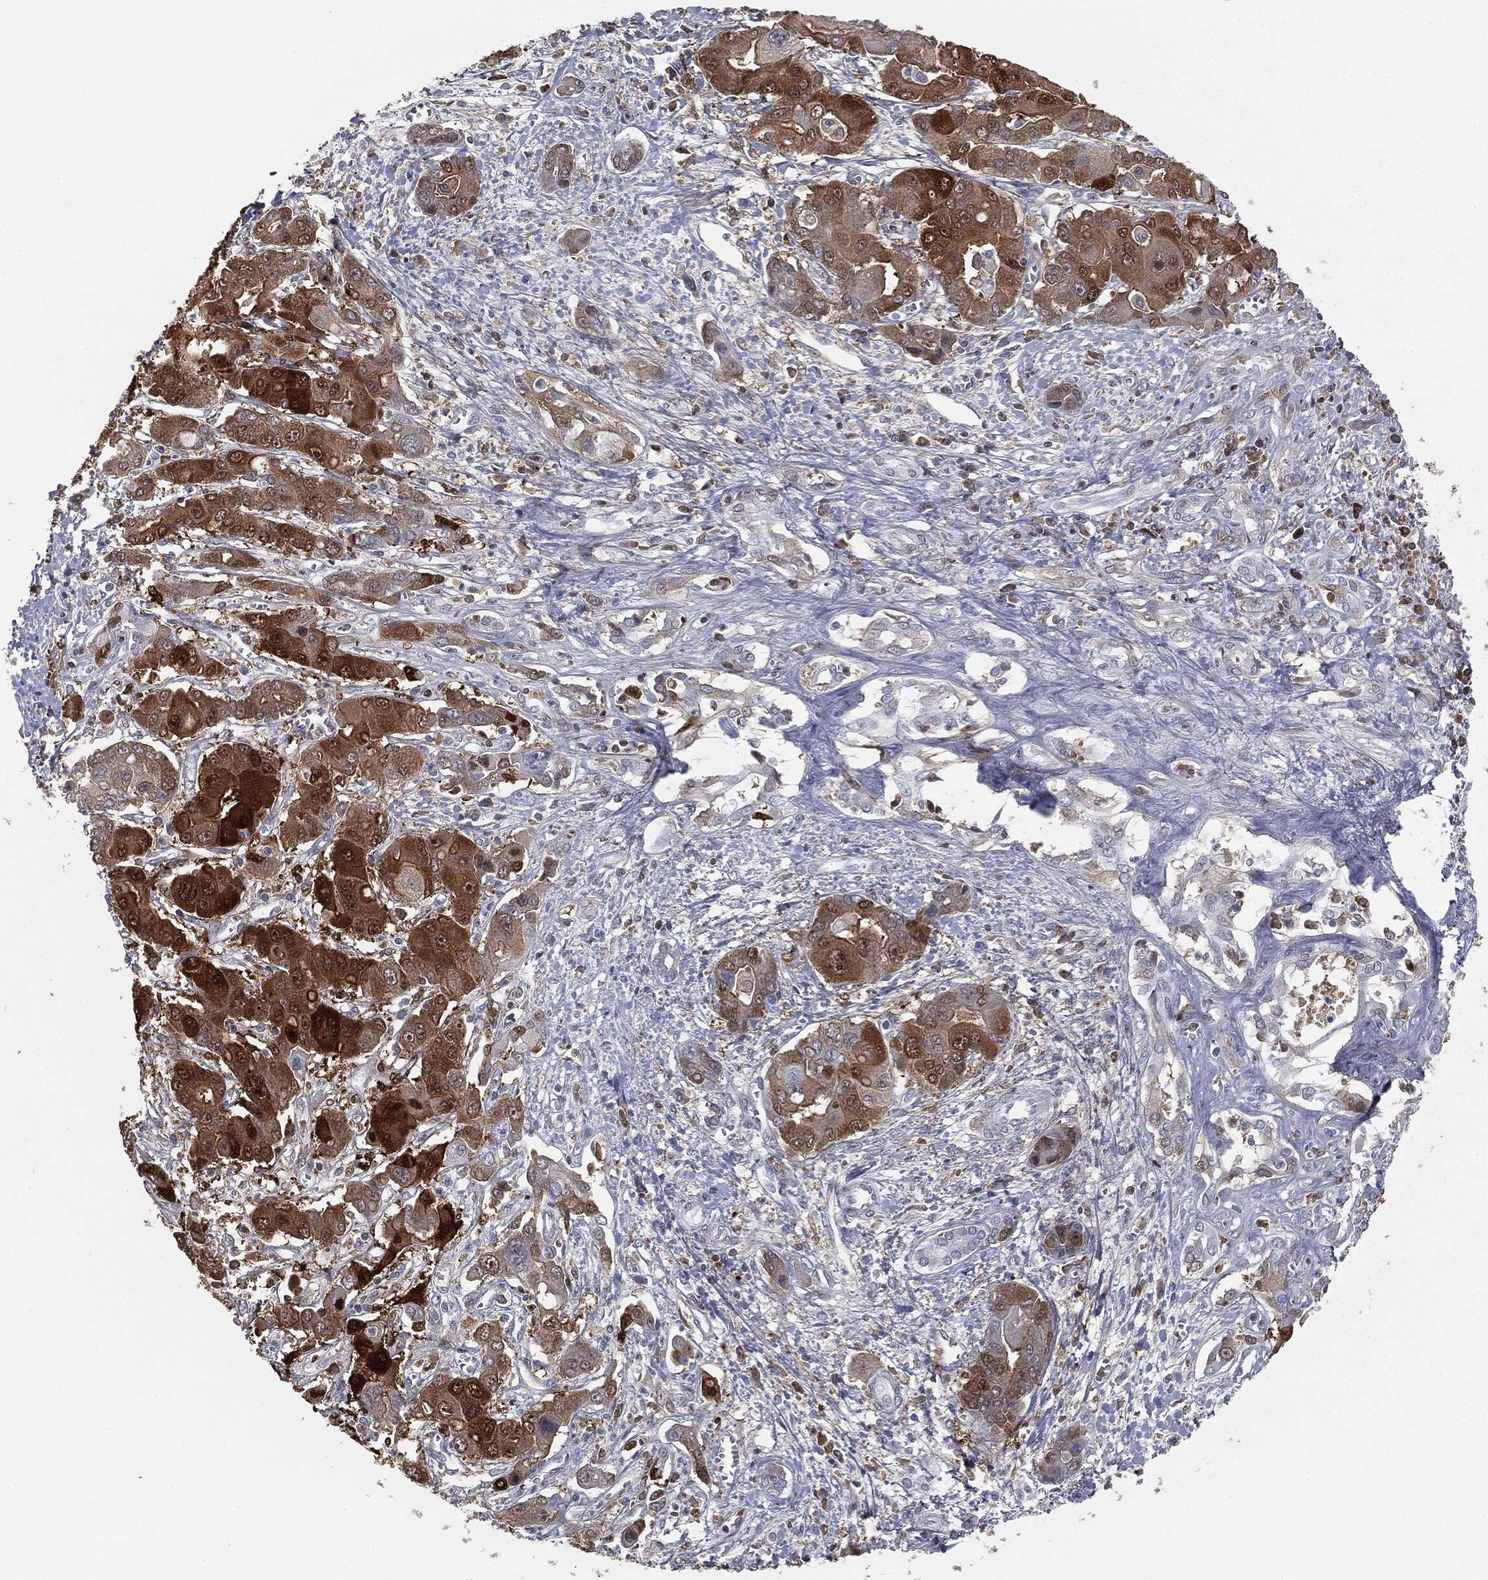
{"staining": {"intensity": "strong", "quantity": "25%-75%", "location": "cytoplasmic/membranous"}, "tissue": "liver cancer", "cell_type": "Tumor cells", "image_type": "cancer", "snomed": [{"axis": "morphology", "description": "Cholangiocarcinoma"}, {"axis": "topography", "description": "Liver"}], "caption": "A brown stain highlights strong cytoplasmic/membranous staining of a protein in liver cancer (cholangiocarcinoma) tumor cells. Immunohistochemistry (ihc) stains the protein of interest in brown and the nuclei are stained blue.", "gene": "ALDOB", "patient": {"sex": "male", "age": 67}}